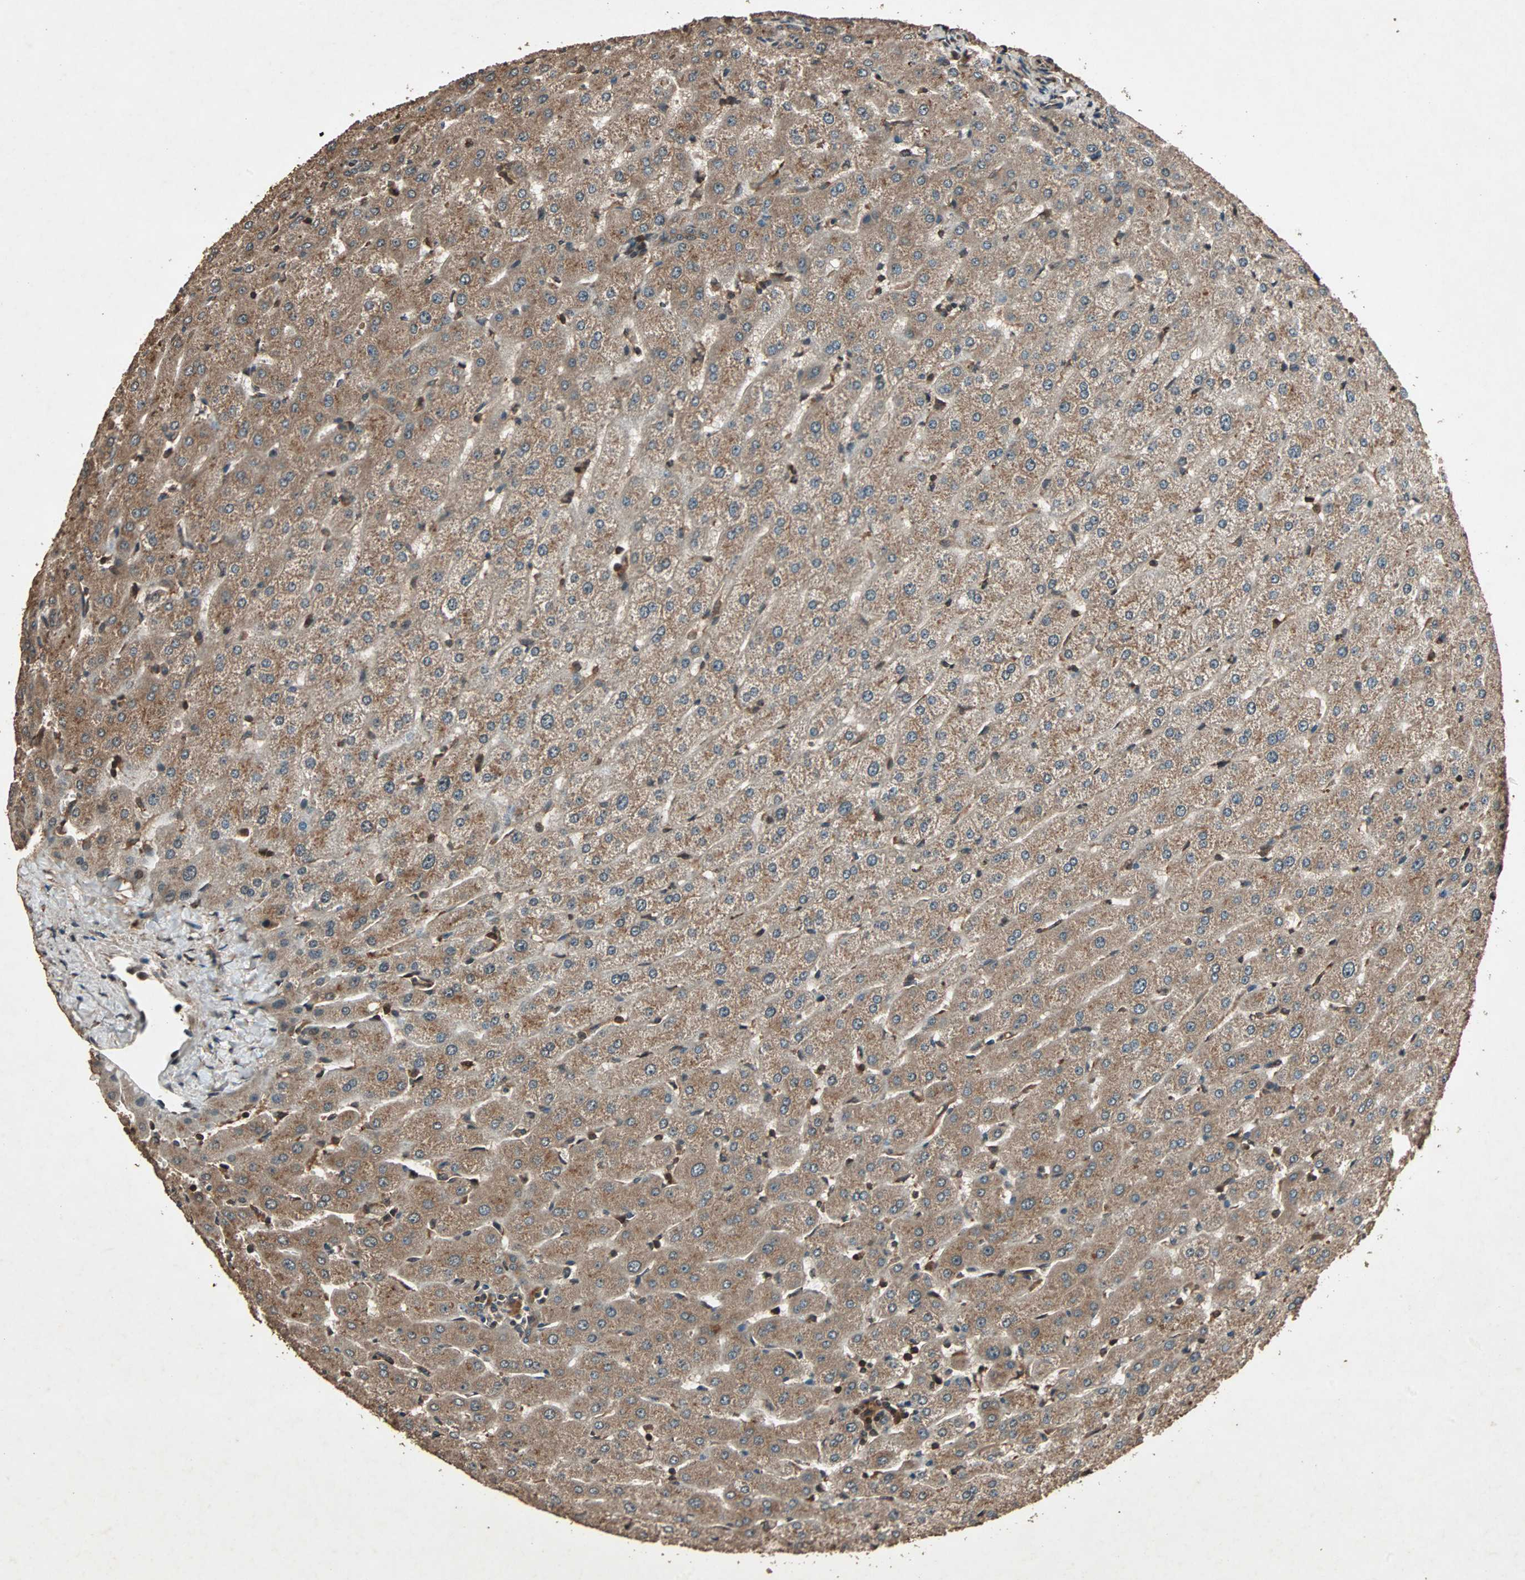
{"staining": {"intensity": "moderate", "quantity": ">75%", "location": "cytoplasmic/membranous"}, "tissue": "liver", "cell_type": "Cholangiocytes", "image_type": "normal", "snomed": [{"axis": "morphology", "description": "Normal tissue, NOS"}, {"axis": "morphology", "description": "Fibrosis, NOS"}, {"axis": "topography", "description": "Liver"}], "caption": "Immunohistochemical staining of normal liver reveals medium levels of moderate cytoplasmic/membranous staining in about >75% of cholangiocytes.", "gene": "LAMTOR5", "patient": {"sex": "female", "age": 29}}